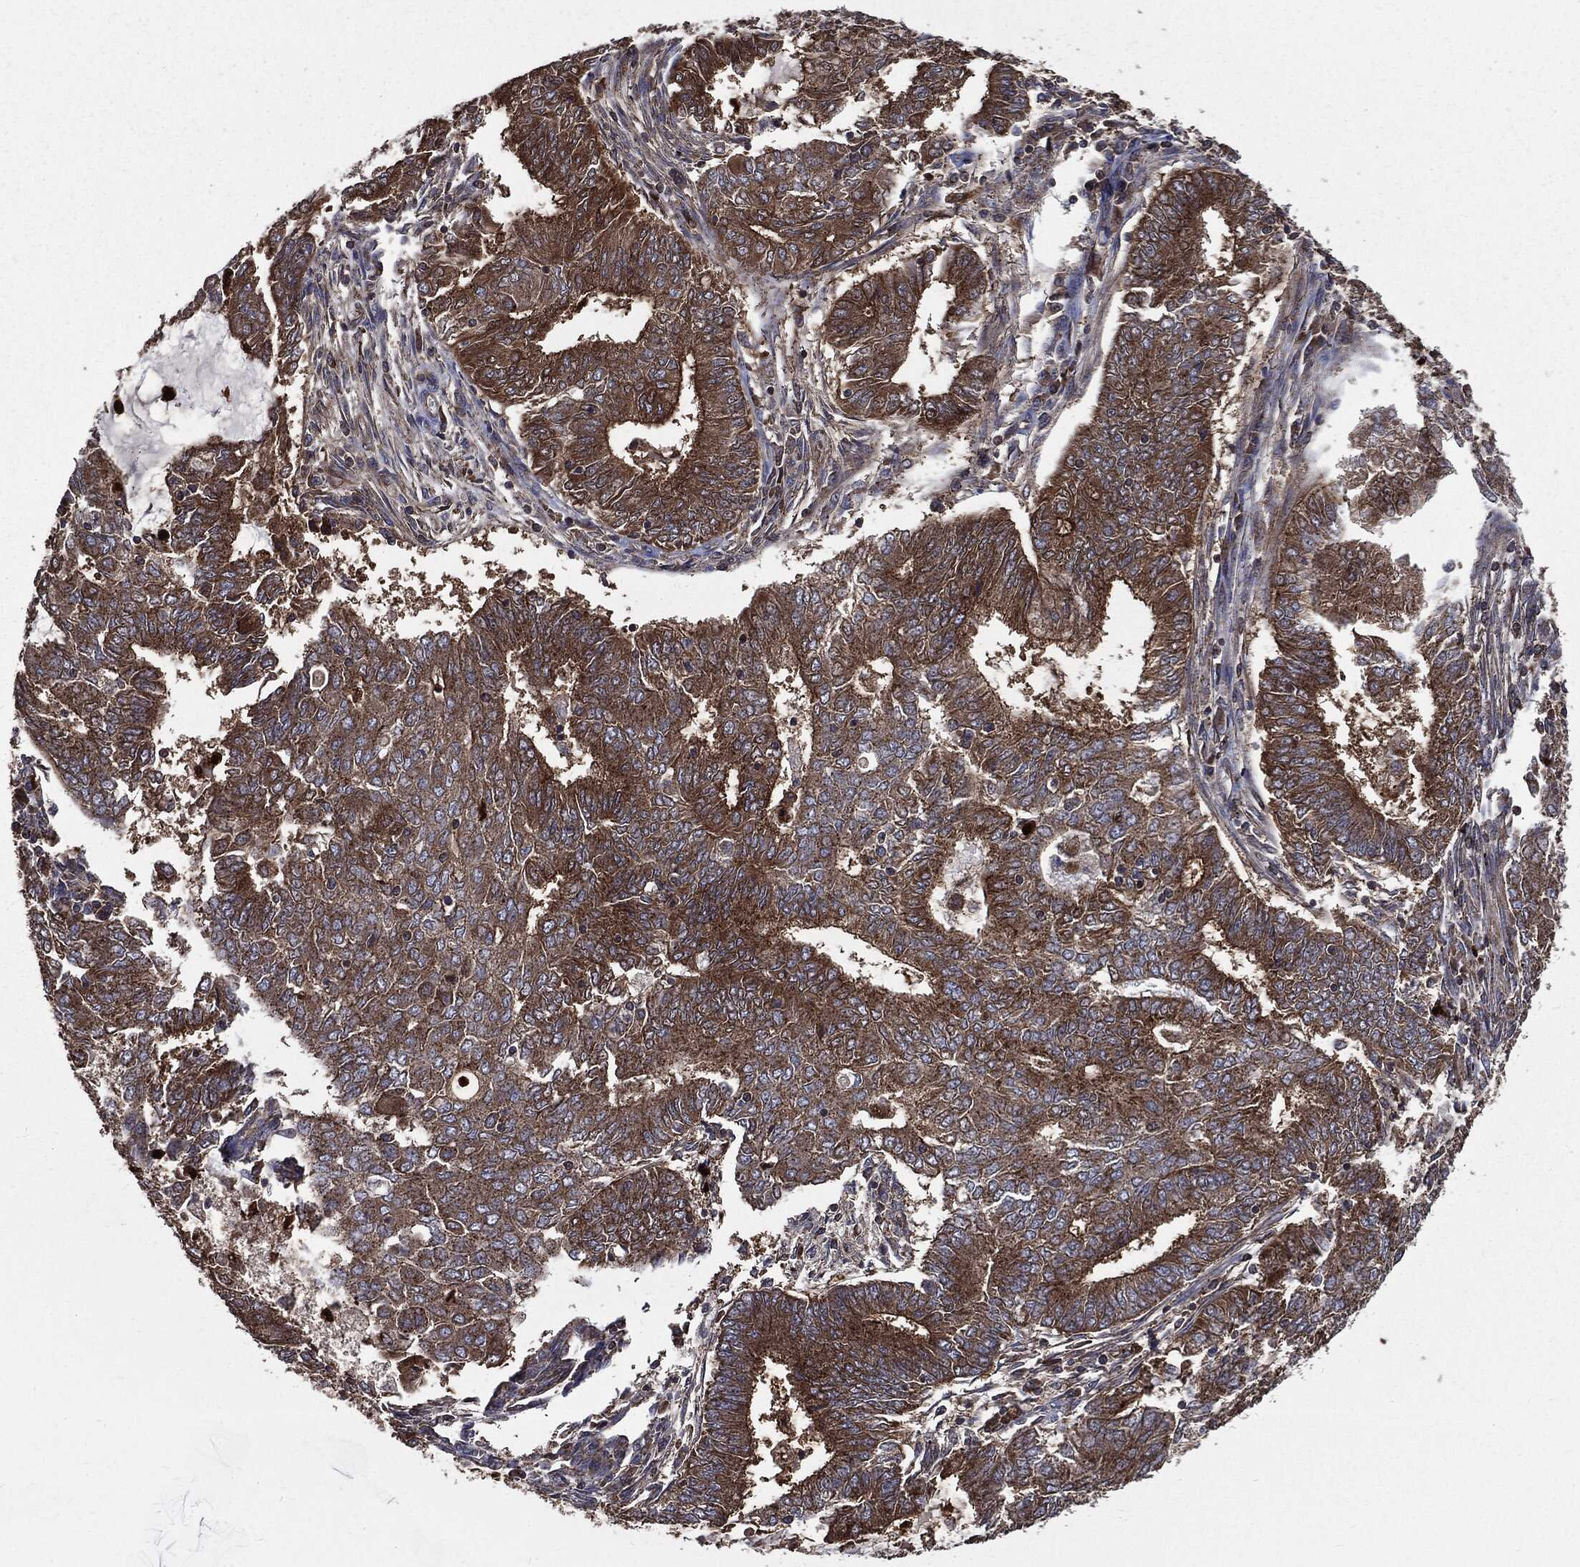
{"staining": {"intensity": "strong", "quantity": "25%-75%", "location": "cytoplasmic/membranous"}, "tissue": "endometrial cancer", "cell_type": "Tumor cells", "image_type": "cancer", "snomed": [{"axis": "morphology", "description": "Adenocarcinoma, NOS"}, {"axis": "topography", "description": "Endometrium"}], "caption": "A micrograph of human adenocarcinoma (endometrial) stained for a protein reveals strong cytoplasmic/membranous brown staining in tumor cells.", "gene": "PDCD6IP", "patient": {"sex": "female", "age": 62}}